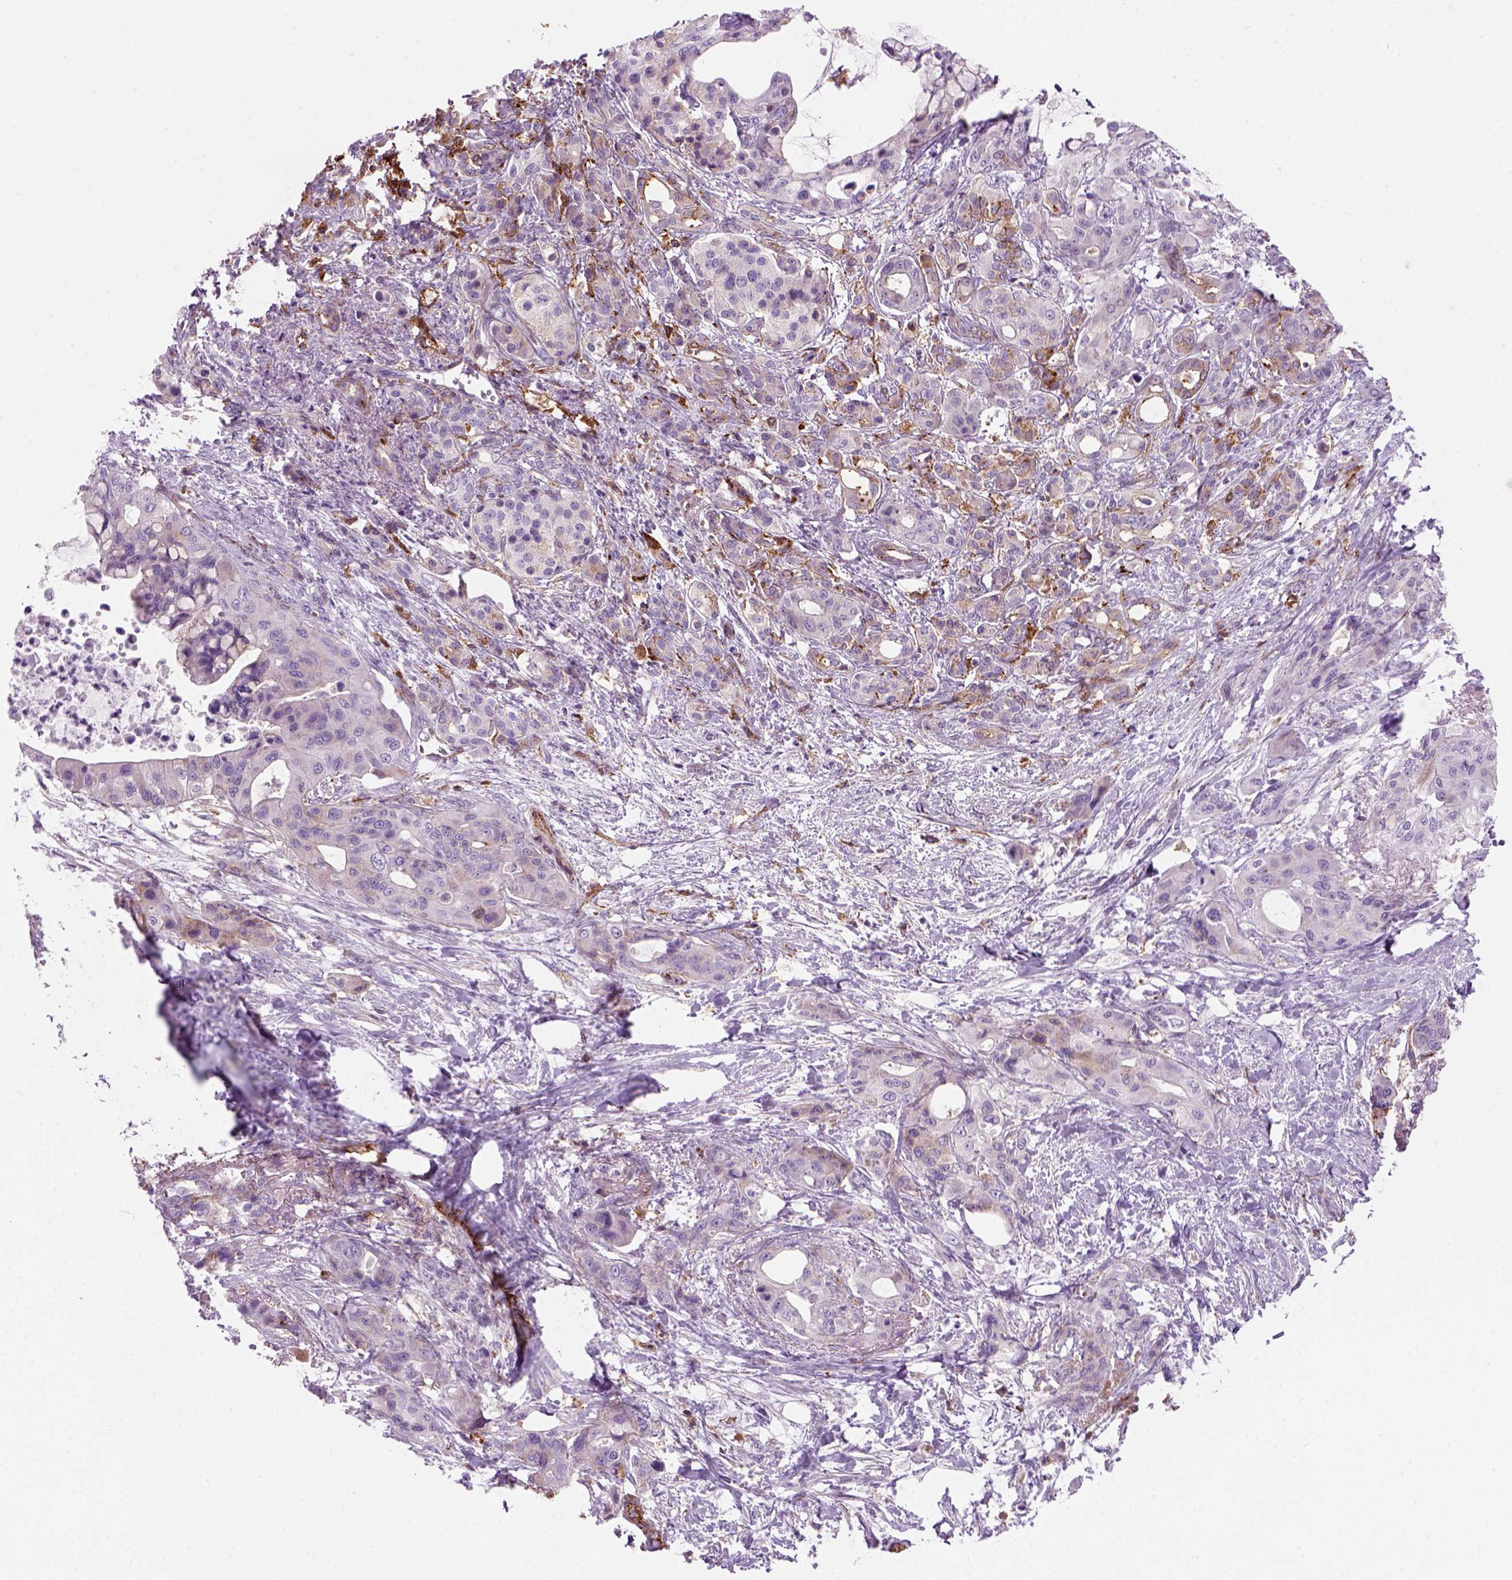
{"staining": {"intensity": "negative", "quantity": "none", "location": "none"}, "tissue": "pancreatic cancer", "cell_type": "Tumor cells", "image_type": "cancer", "snomed": [{"axis": "morphology", "description": "Adenocarcinoma, NOS"}, {"axis": "topography", "description": "Pancreas"}], "caption": "DAB (3,3'-diaminobenzidine) immunohistochemical staining of adenocarcinoma (pancreatic) exhibits no significant positivity in tumor cells. Nuclei are stained in blue.", "gene": "MARCKS", "patient": {"sex": "male", "age": 71}}